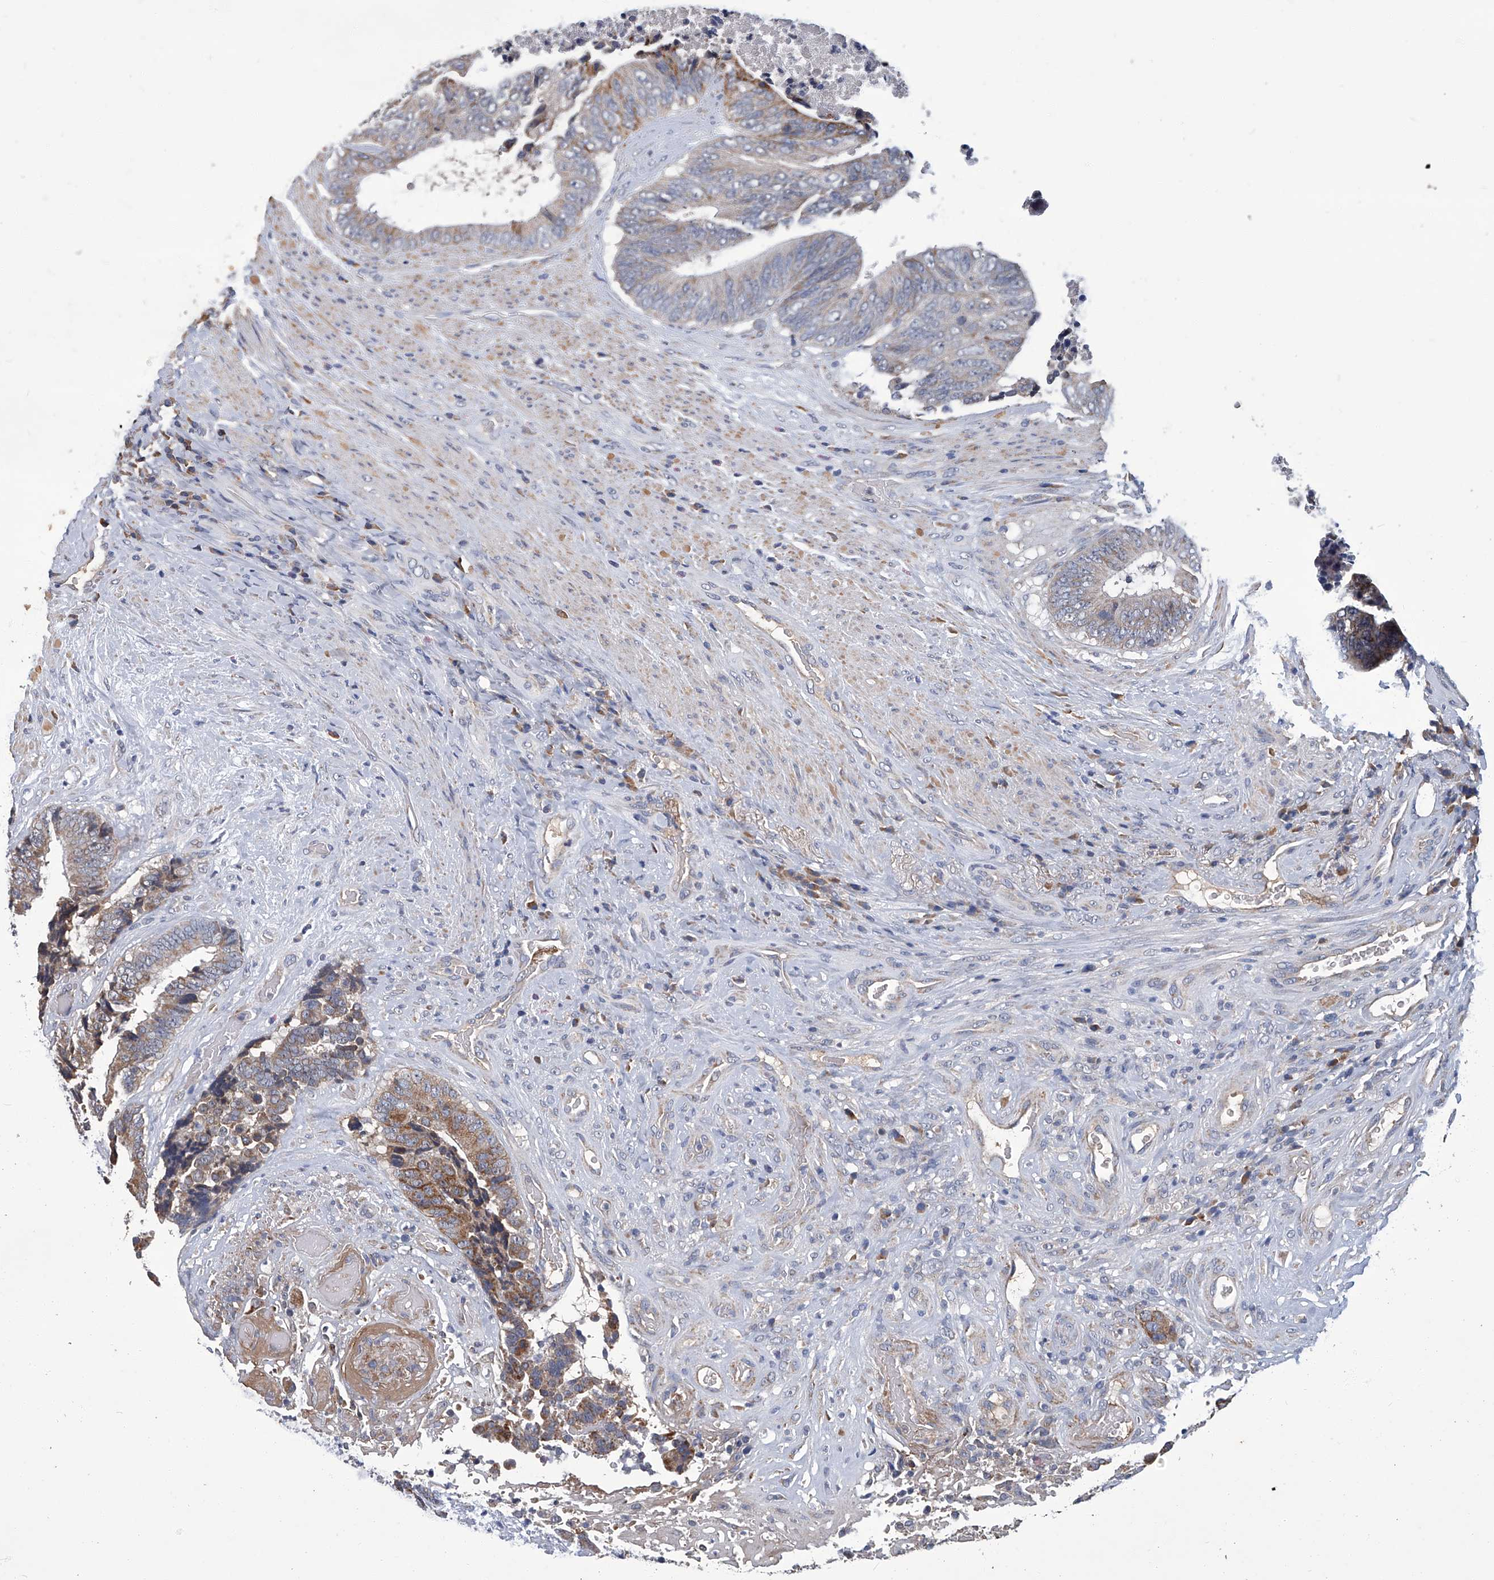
{"staining": {"intensity": "moderate", "quantity": "25%-75%", "location": "cytoplasmic/membranous"}, "tissue": "colorectal cancer", "cell_type": "Tumor cells", "image_type": "cancer", "snomed": [{"axis": "morphology", "description": "Adenocarcinoma, NOS"}, {"axis": "topography", "description": "Rectum"}], "caption": "Immunohistochemistry (IHC) staining of colorectal adenocarcinoma, which reveals medium levels of moderate cytoplasmic/membranous expression in about 25%-75% of tumor cells indicating moderate cytoplasmic/membranous protein staining. The staining was performed using DAB (3,3'-diaminobenzidine) (brown) for protein detection and nuclei were counterstained in hematoxylin (blue).", "gene": "OAT", "patient": {"sex": "male", "age": 72}}